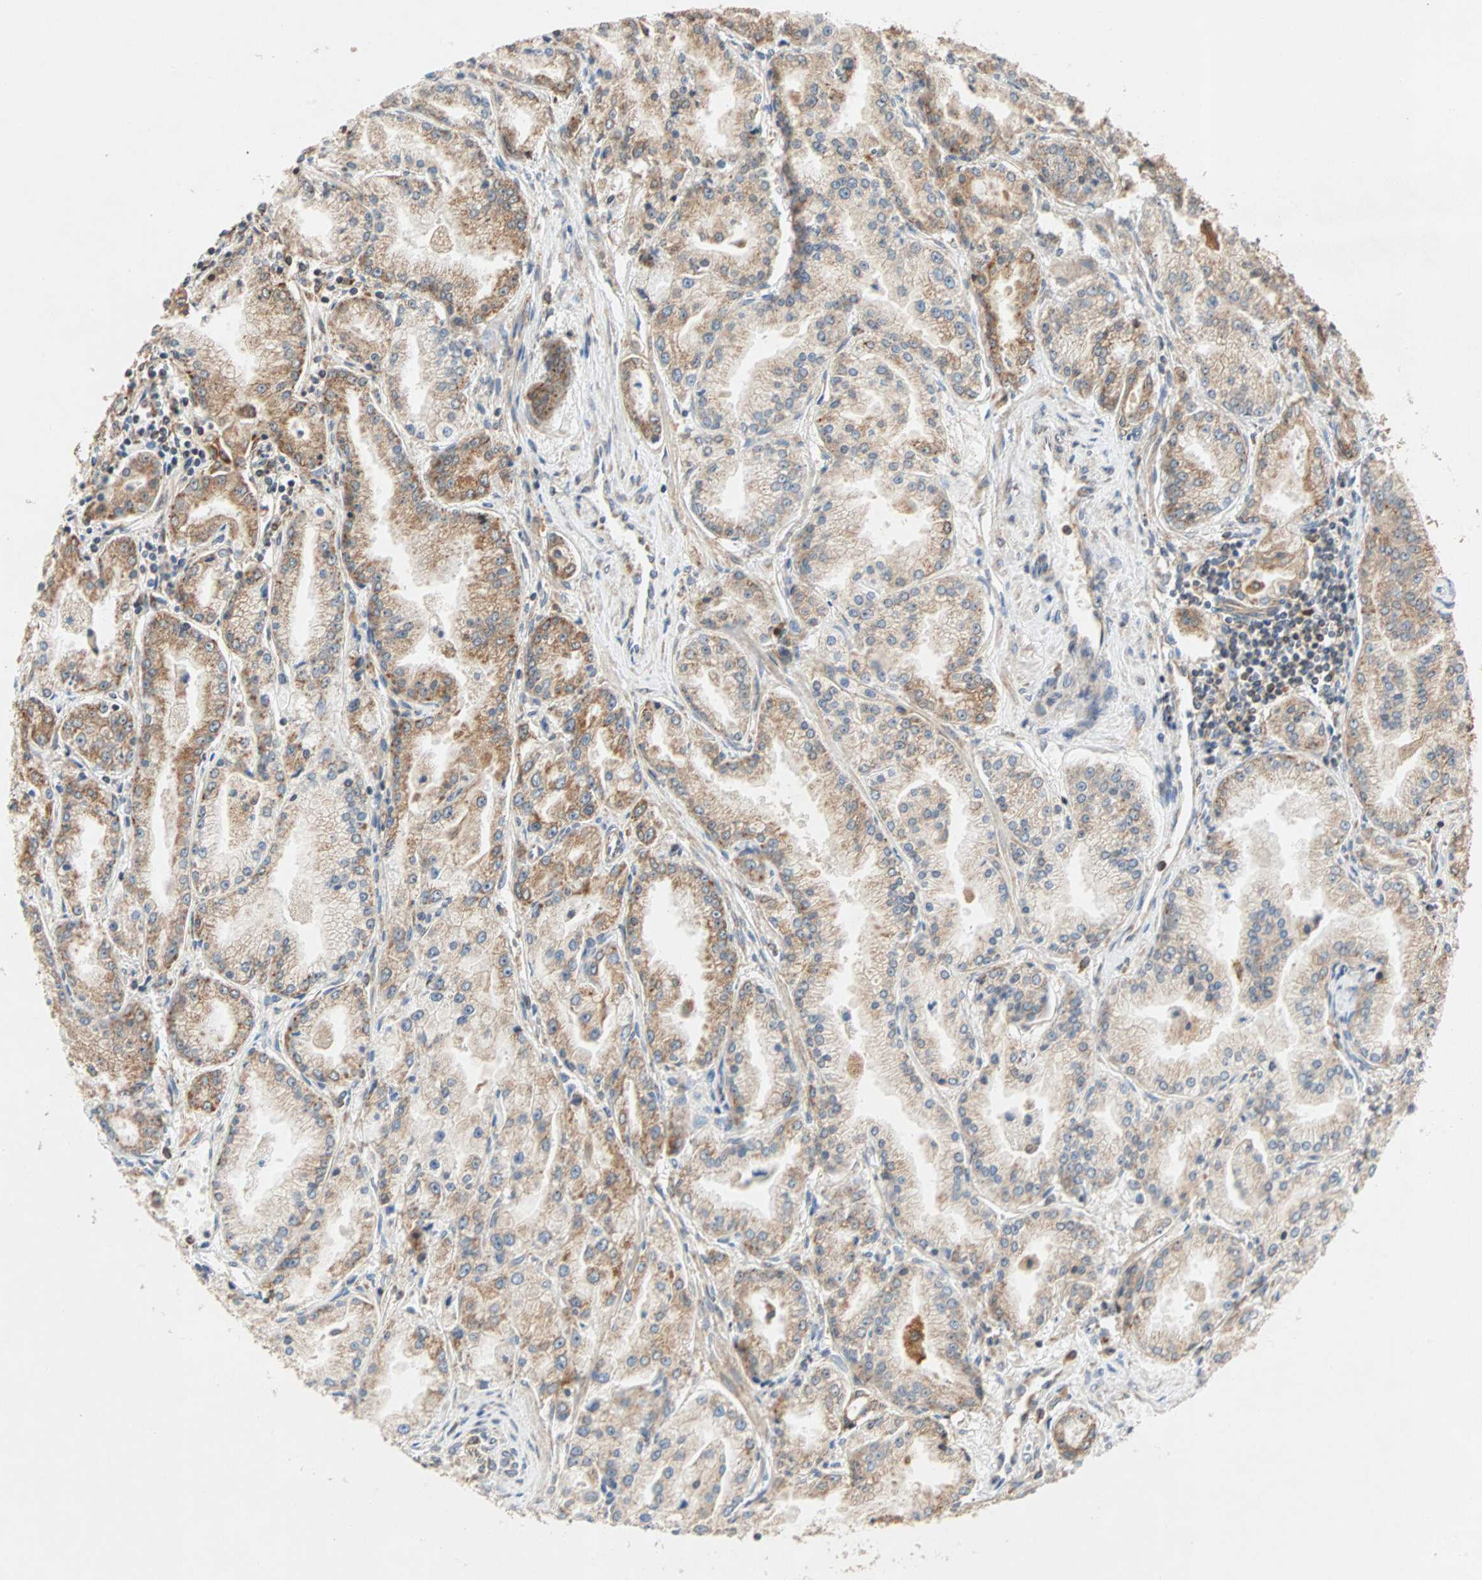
{"staining": {"intensity": "moderate", "quantity": ">75%", "location": "cytoplasmic/membranous"}, "tissue": "prostate cancer", "cell_type": "Tumor cells", "image_type": "cancer", "snomed": [{"axis": "morphology", "description": "Adenocarcinoma, High grade"}, {"axis": "topography", "description": "Prostate"}], "caption": "IHC staining of prostate cancer, which demonstrates medium levels of moderate cytoplasmic/membranous positivity in about >75% of tumor cells indicating moderate cytoplasmic/membranous protein staining. The staining was performed using DAB (brown) for protein detection and nuclei were counterstained in hematoxylin (blue).", "gene": "AUP1", "patient": {"sex": "male", "age": 61}}